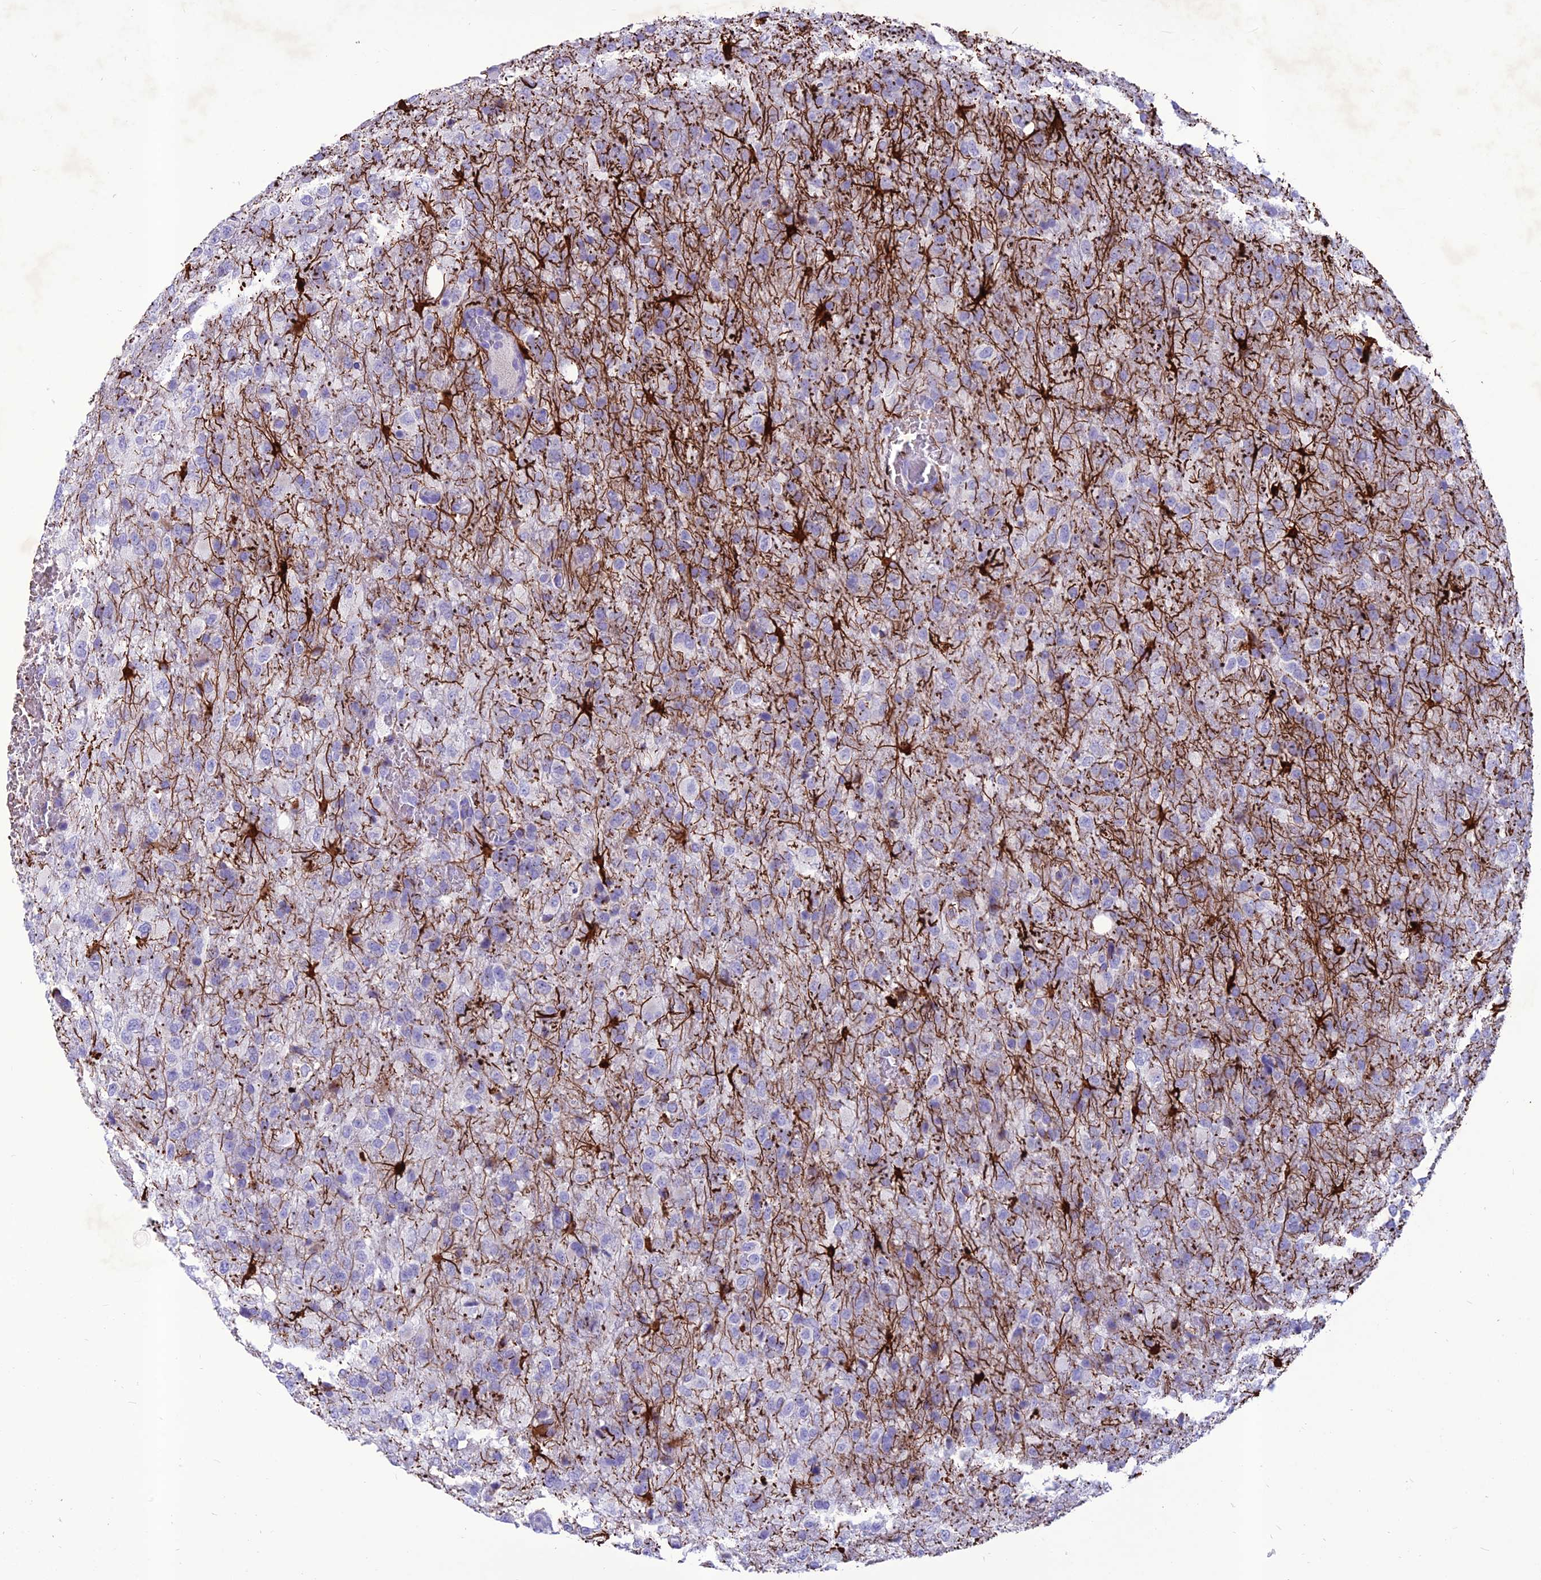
{"staining": {"intensity": "negative", "quantity": "none", "location": "none"}, "tissue": "glioma", "cell_type": "Tumor cells", "image_type": "cancer", "snomed": [{"axis": "morphology", "description": "Glioma, malignant, High grade"}, {"axis": "topography", "description": "Brain"}], "caption": "Immunohistochemical staining of glioma exhibits no significant expression in tumor cells.", "gene": "IFT172", "patient": {"sex": "female", "age": 74}}